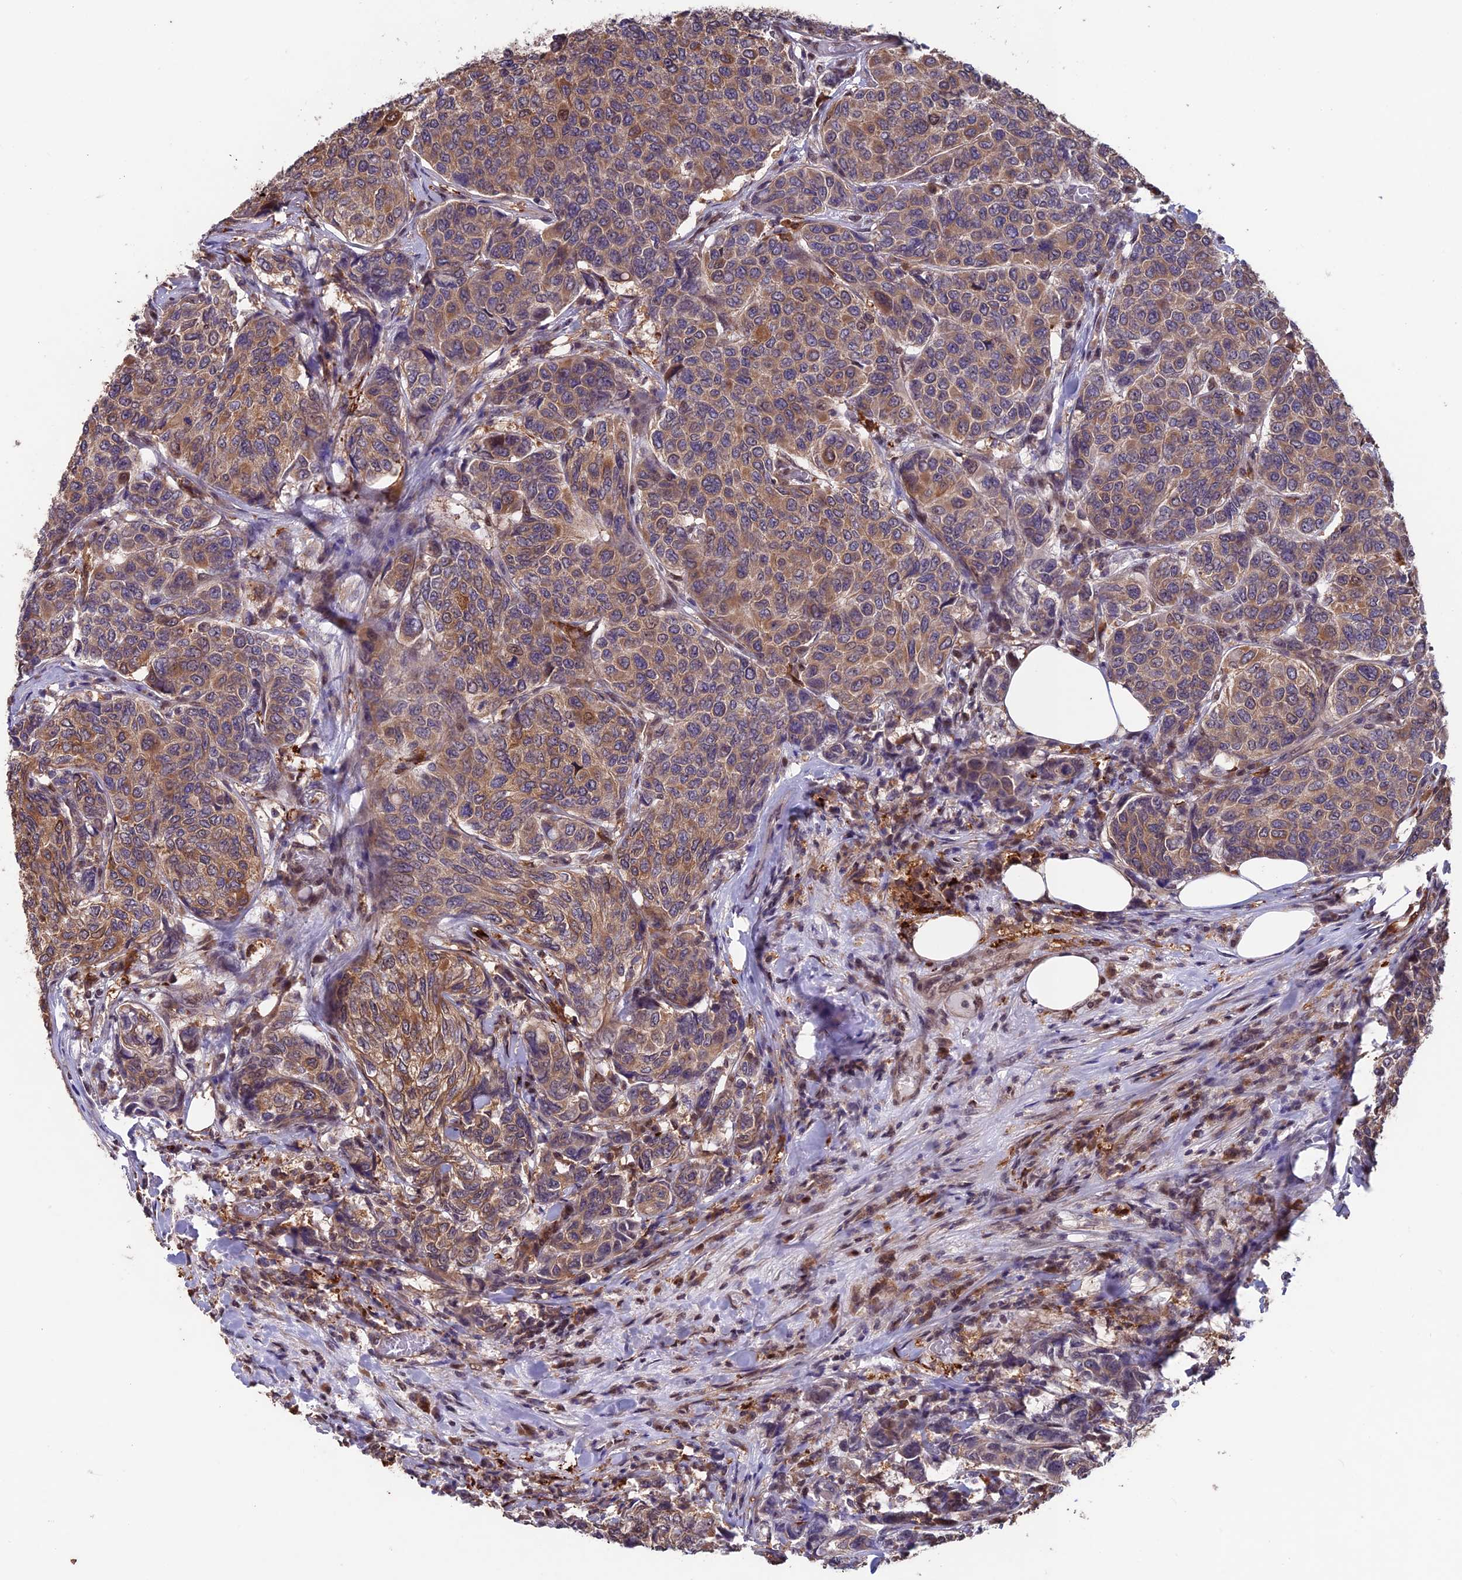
{"staining": {"intensity": "moderate", "quantity": ">75%", "location": "cytoplasmic/membranous"}, "tissue": "breast cancer", "cell_type": "Tumor cells", "image_type": "cancer", "snomed": [{"axis": "morphology", "description": "Duct carcinoma"}, {"axis": "topography", "description": "Breast"}], "caption": "Moderate cytoplasmic/membranous expression is identified in approximately >75% of tumor cells in breast cancer (intraductal carcinoma).", "gene": "MAST2", "patient": {"sex": "female", "age": 55}}